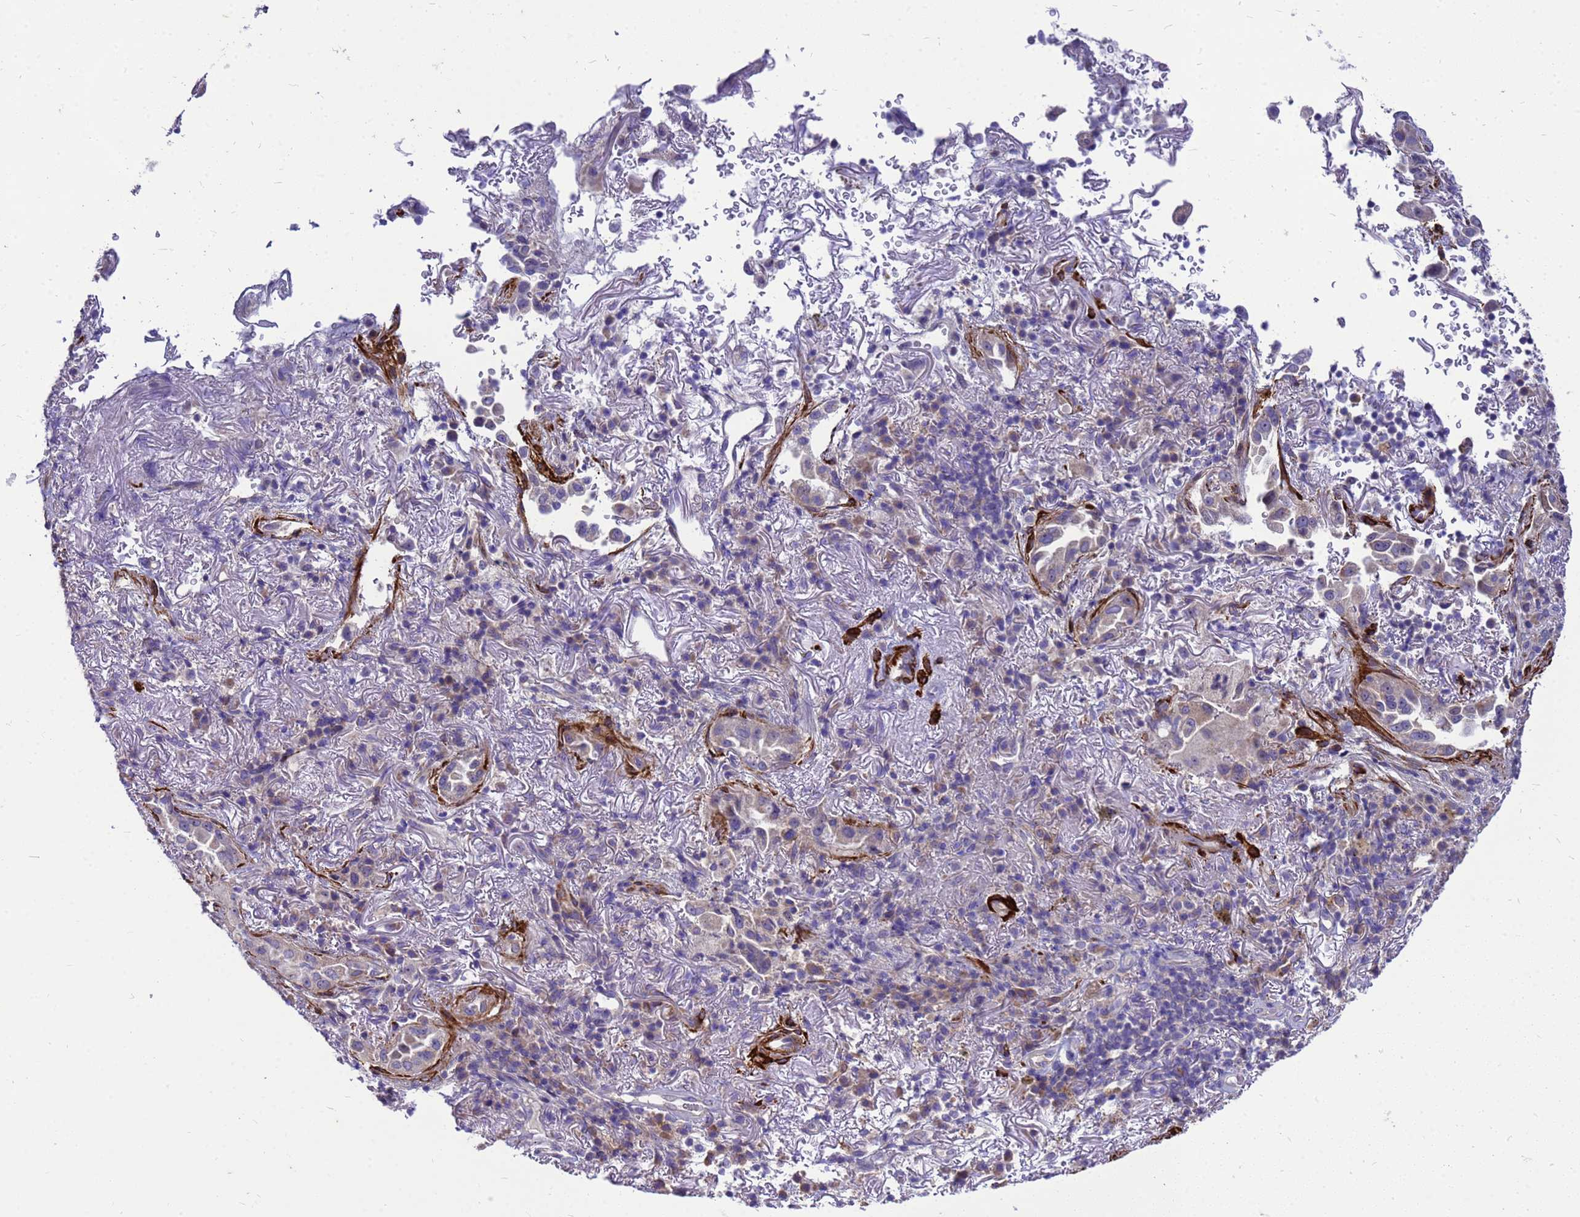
{"staining": {"intensity": "negative", "quantity": "none", "location": "none"}, "tissue": "lung cancer", "cell_type": "Tumor cells", "image_type": "cancer", "snomed": [{"axis": "morphology", "description": "Adenocarcinoma, NOS"}, {"axis": "topography", "description": "Lung"}], "caption": "A histopathology image of human lung cancer is negative for staining in tumor cells.", "gene": "POP7", "patient": {"sex": "female", "age": 69}}